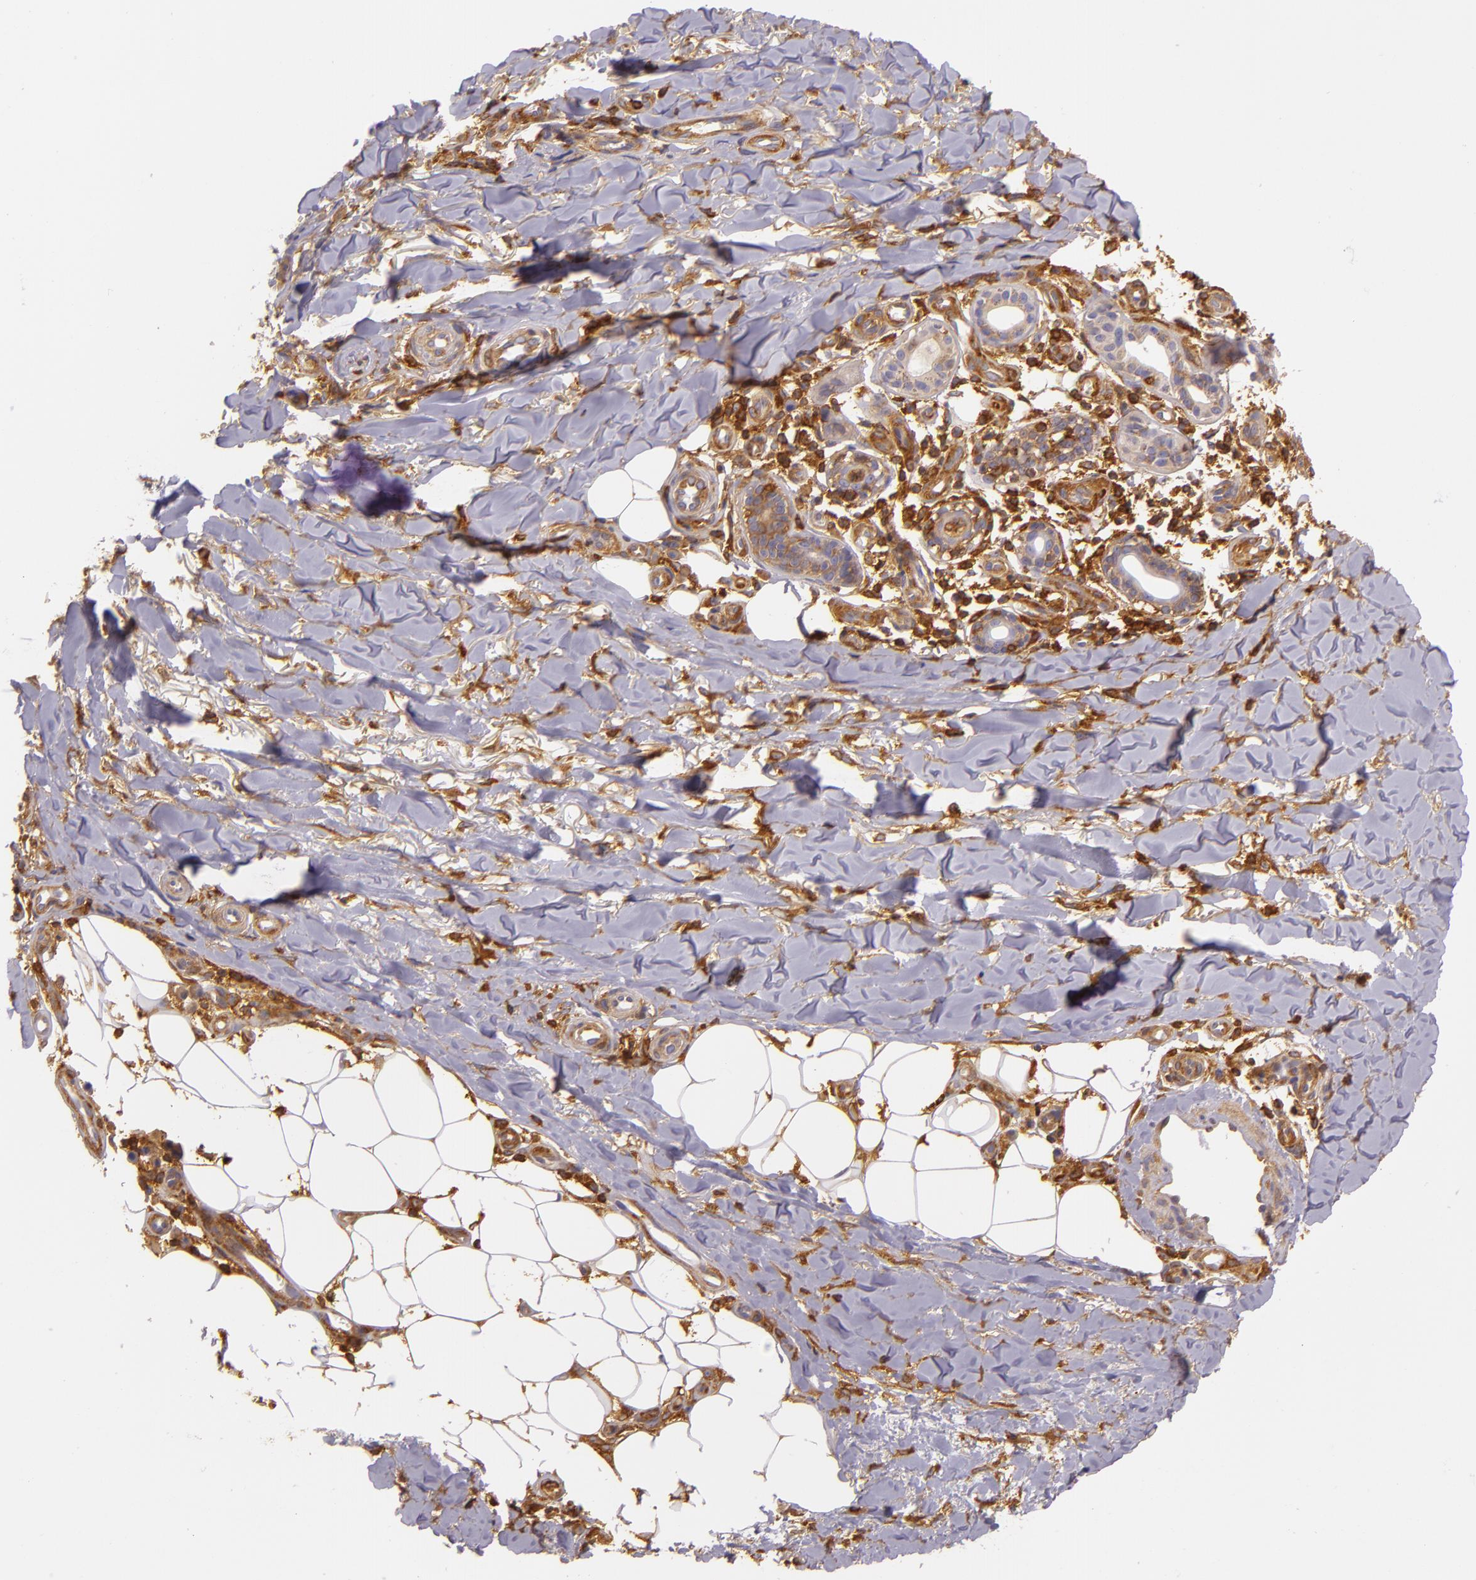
{"staining": {"intensity": "moderate", "quantity": "25%-75%", "location": "cytoplasmic/membranous"}, "tissue": "skin cancer", "cell_type": "Tumor cells", "image_type": "cancer", "snomed": [{"axis": "morphology", "description": "Basal cell carcinoma"}, {"axis": "topography", "description": "Skin"}], "caption": "The photomicrograph displays immunohistochemical staining of basal cell carcinoma (skin). There is moderate cytoplasmic/membranous expression is appreciated in approximately 25%-75% of tumor cells. (DAB = brown stain, brightfield microscopy at high magnification).", "gene": "TLN1", "patient": {"sex": "male", "age": 81}}